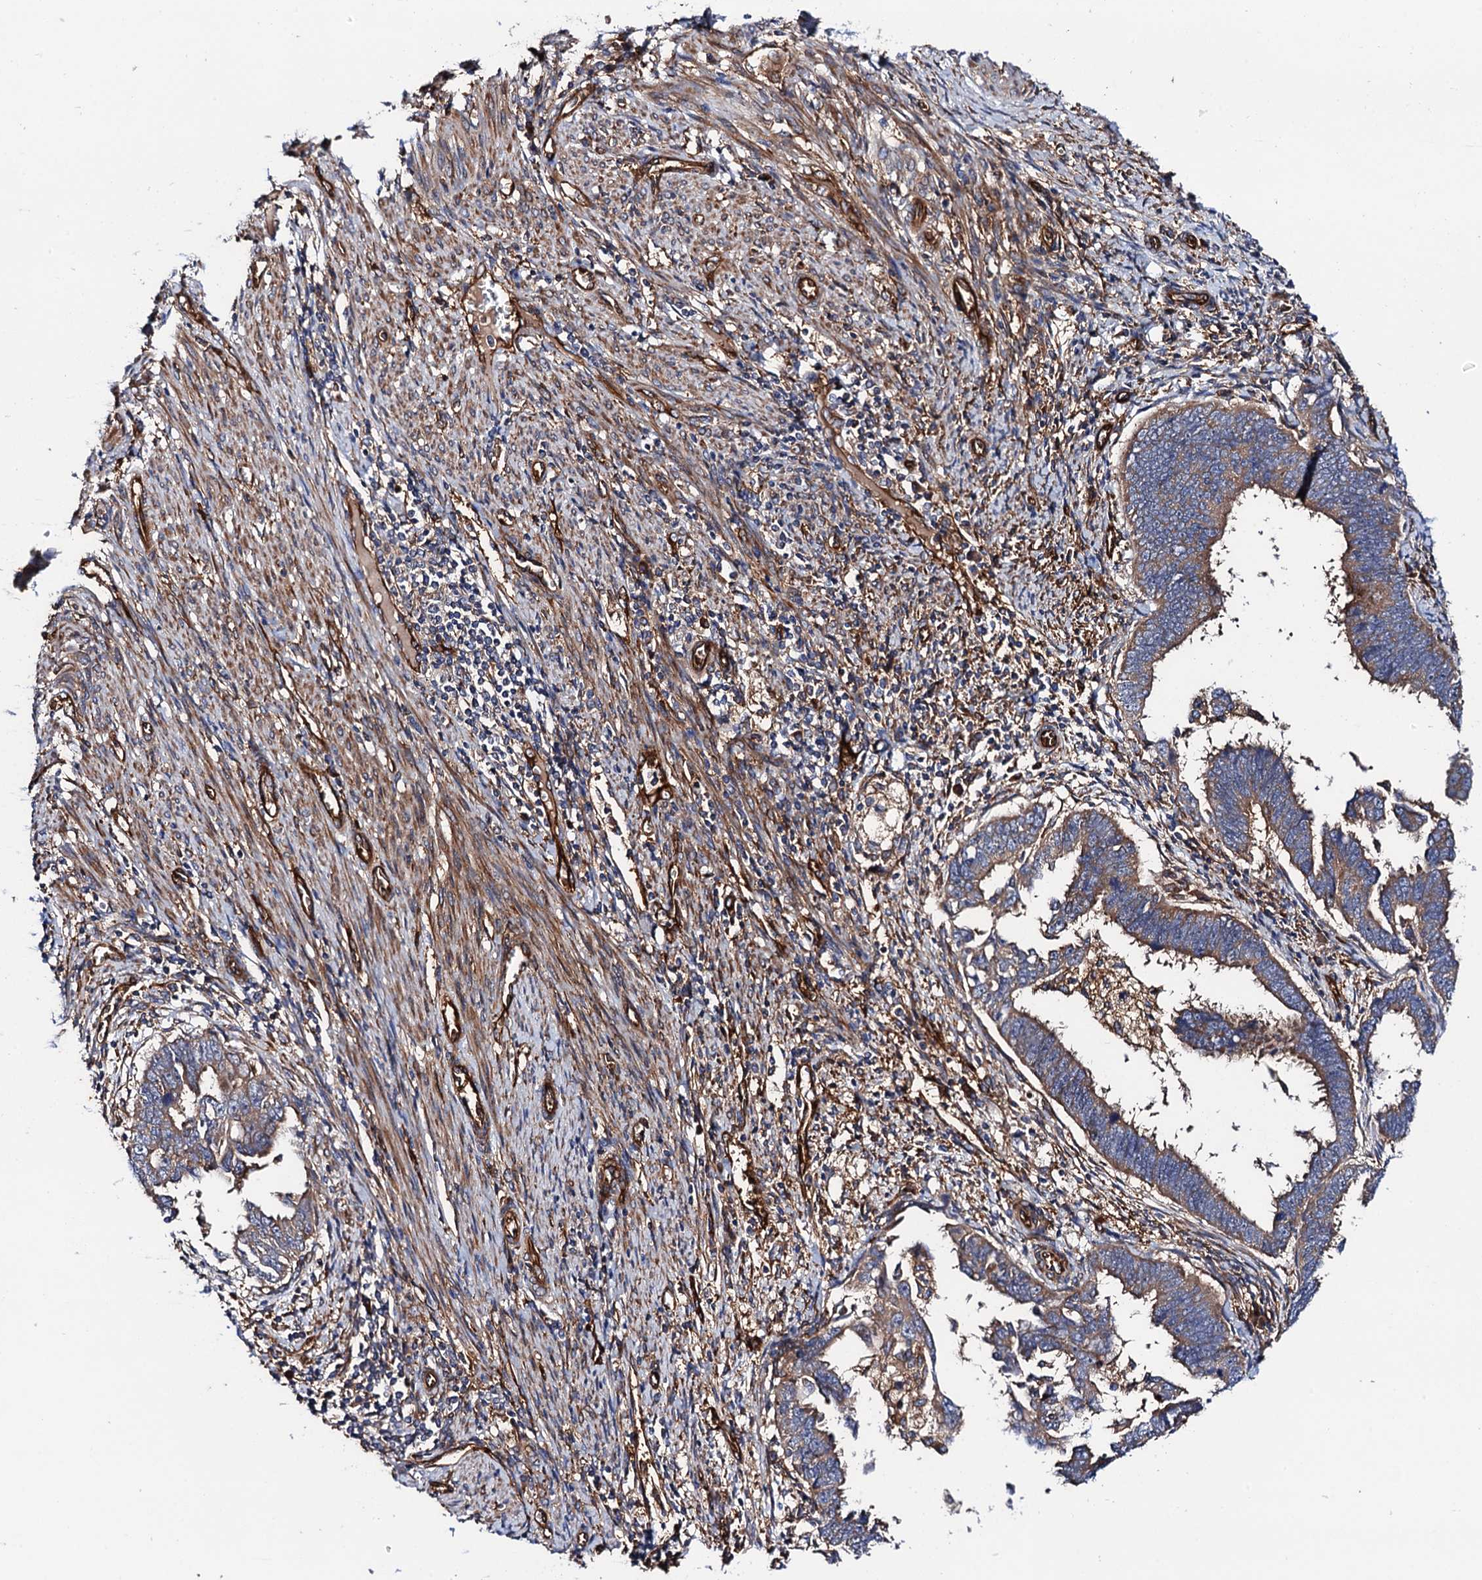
{"staining": {"intensity": "moderate", "quantity": ">75%", "location": "cytoplasmic/membranous"}, "tissue": "endometrial cancer", "cell_type": "Tumor cells", "image_type": "cancer", "snomed": [{"axis": "morphology", "description": "Adenocarcinoma, NOS"}, {"axis": "topography", "description": "Endometrium"}], "caption": "Endometrial adenocarcinoma was stained to show a protein in brown. There is medium levels of moderate cytoplasmic/membranous positivity in about >75% of tumor cells.", "gene": "MRPL48", "patient": {"sex": "female", "age": 75}}